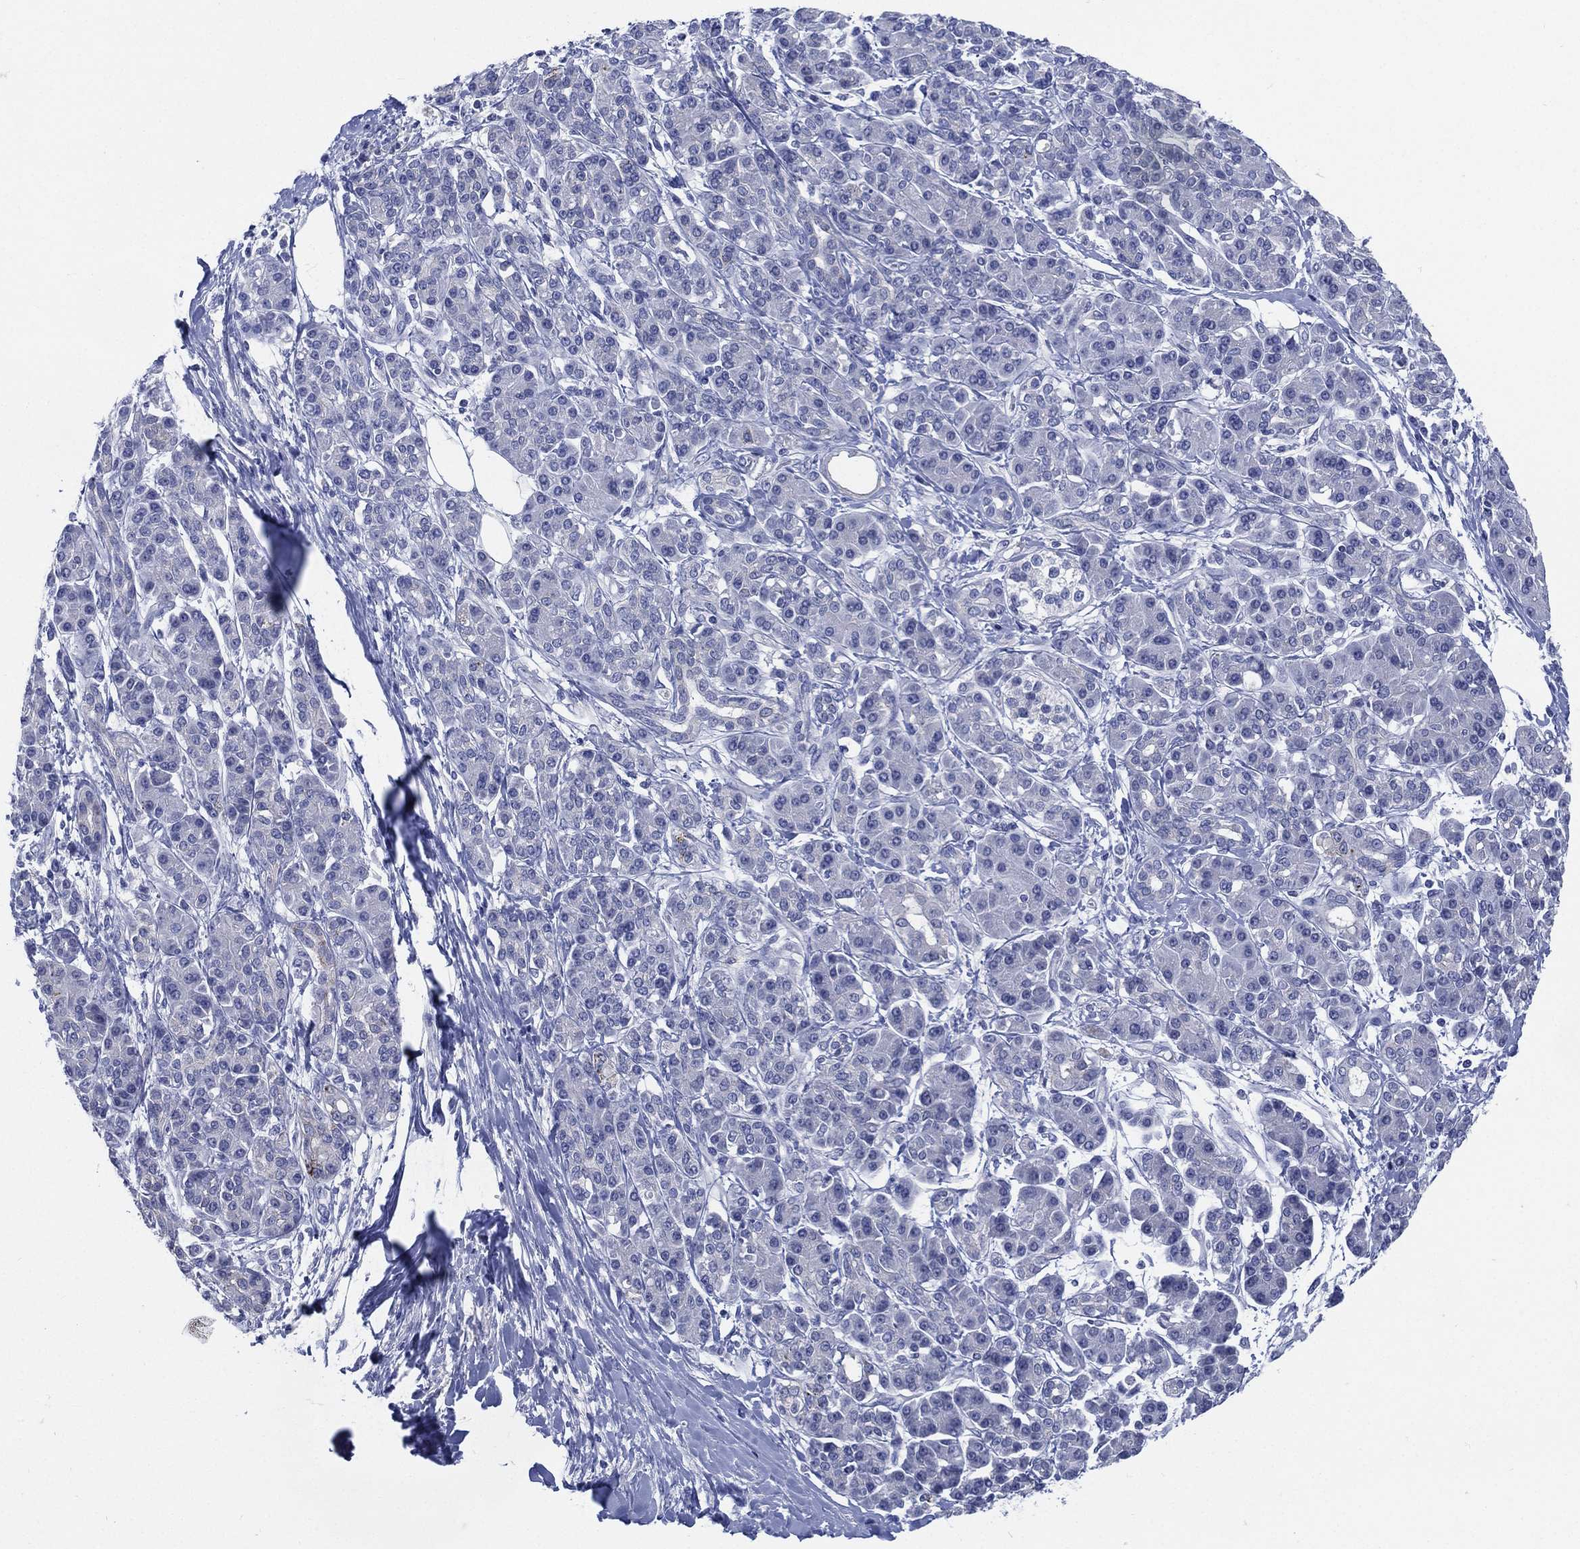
{"staining": {"intensity": "negative", "quantity": "none", "location": "none"}, "tissue": "pancreatic cancer", "cell_type": "Tumor cells", "image_type": "cancer", "snomed": [{"axis": "morphology", "description": "Adenocarcinoma, NOS"}, {"axis": "topography", "description": "Pancreas"}], "caption": "A high-resolution image shows immunohistochemistry staining of pancreatic cancer (adenocarcinoma), which displays no significant staining in tumor cells.", "gene": "C5orf46", "patient": {"sex": "female", "age": 56}}